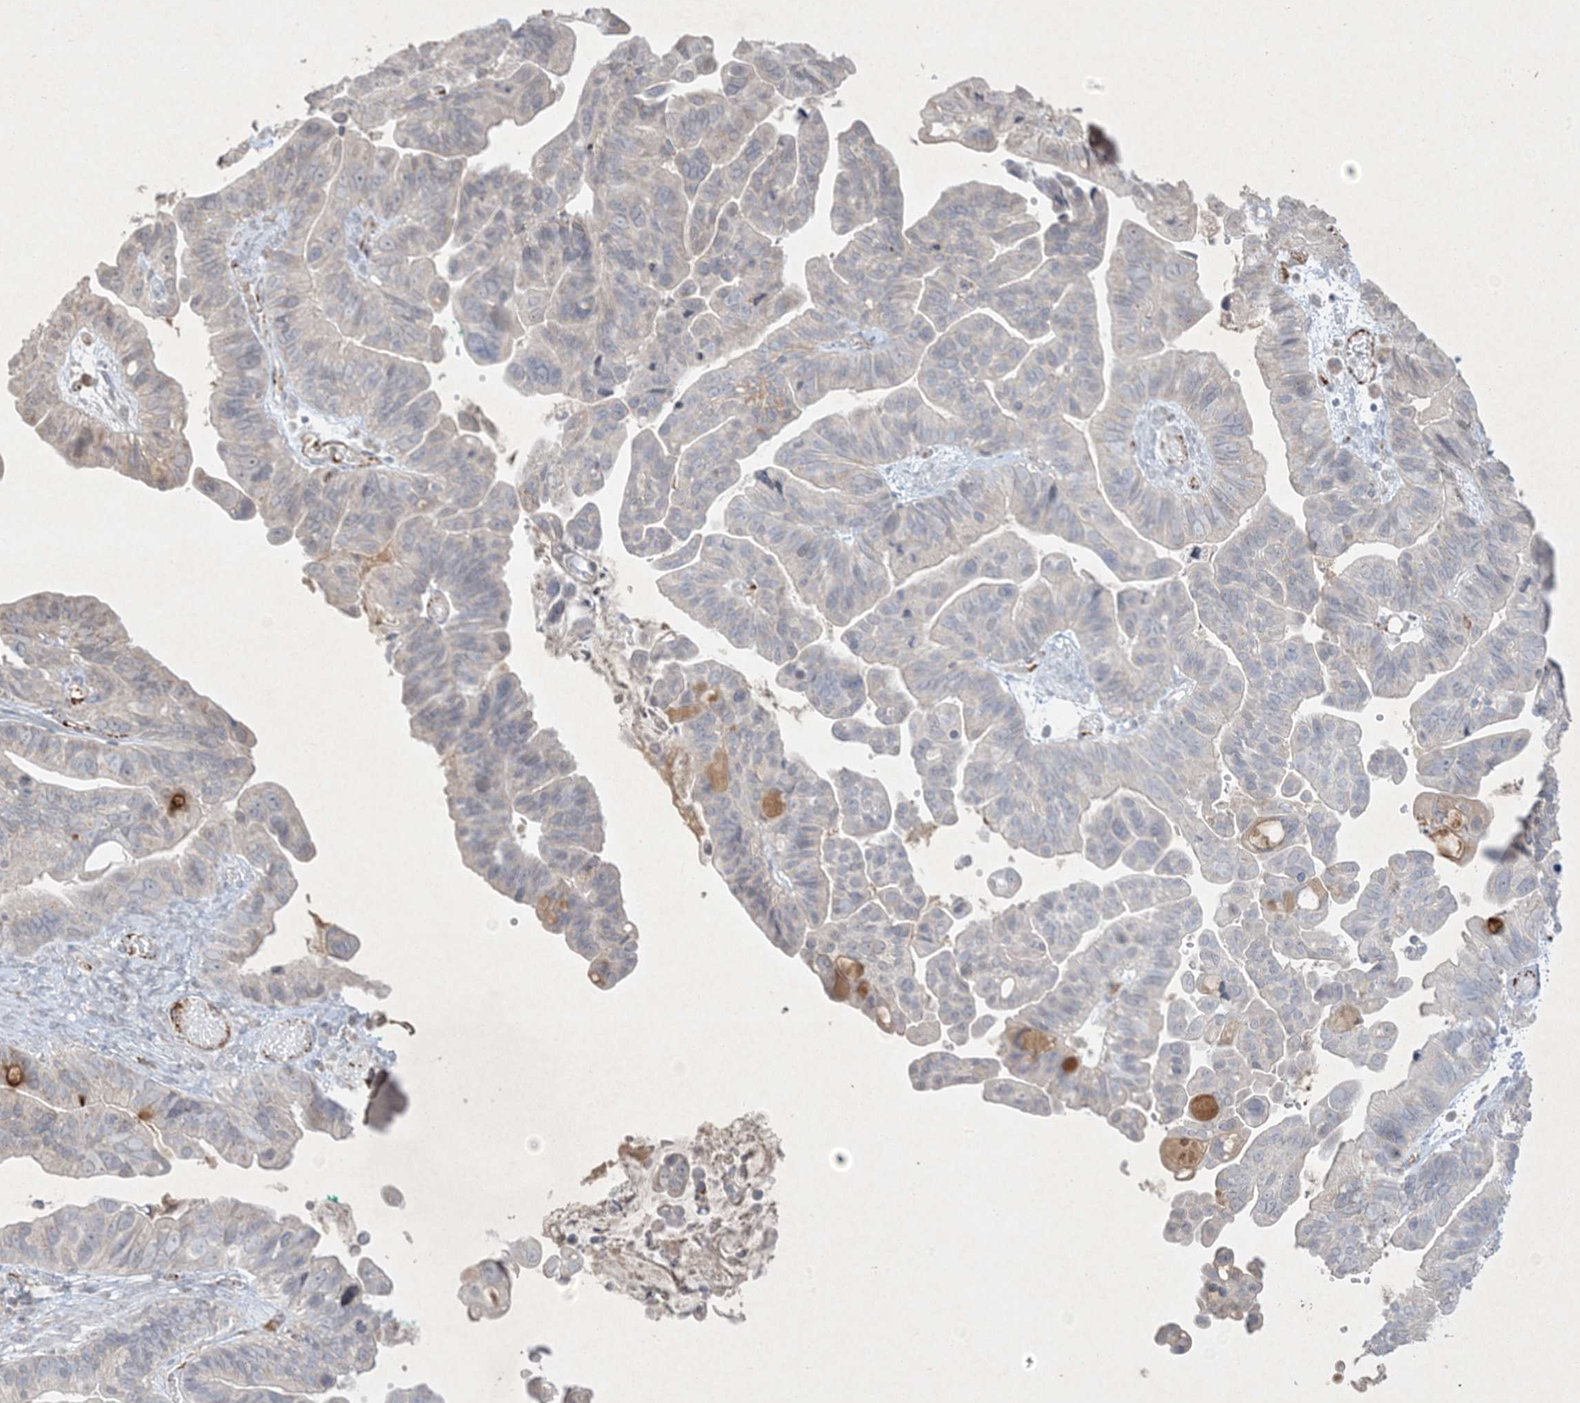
{"staining": {"intensity": "moderate", "quantity": "<25%", "location": "cytoplasmic/membranous"}, "tissue": "ovarian cancer", "cell_type": "Tumor cells", "image_type": "cancer", "snomed": [{"axis": "morphology", "description": "Cystadenocarcinoma, serous, NOS"}, {"axis": "topography", "description": "Ovary"}], "caption": "Tumor cells exhibit low levels of moderate cytoplasmic/membranous expression in approximately <25% of cells in ovarian cancer.", "gene": "PRSS36", "patient": {"sex": "female", "age": 56}}